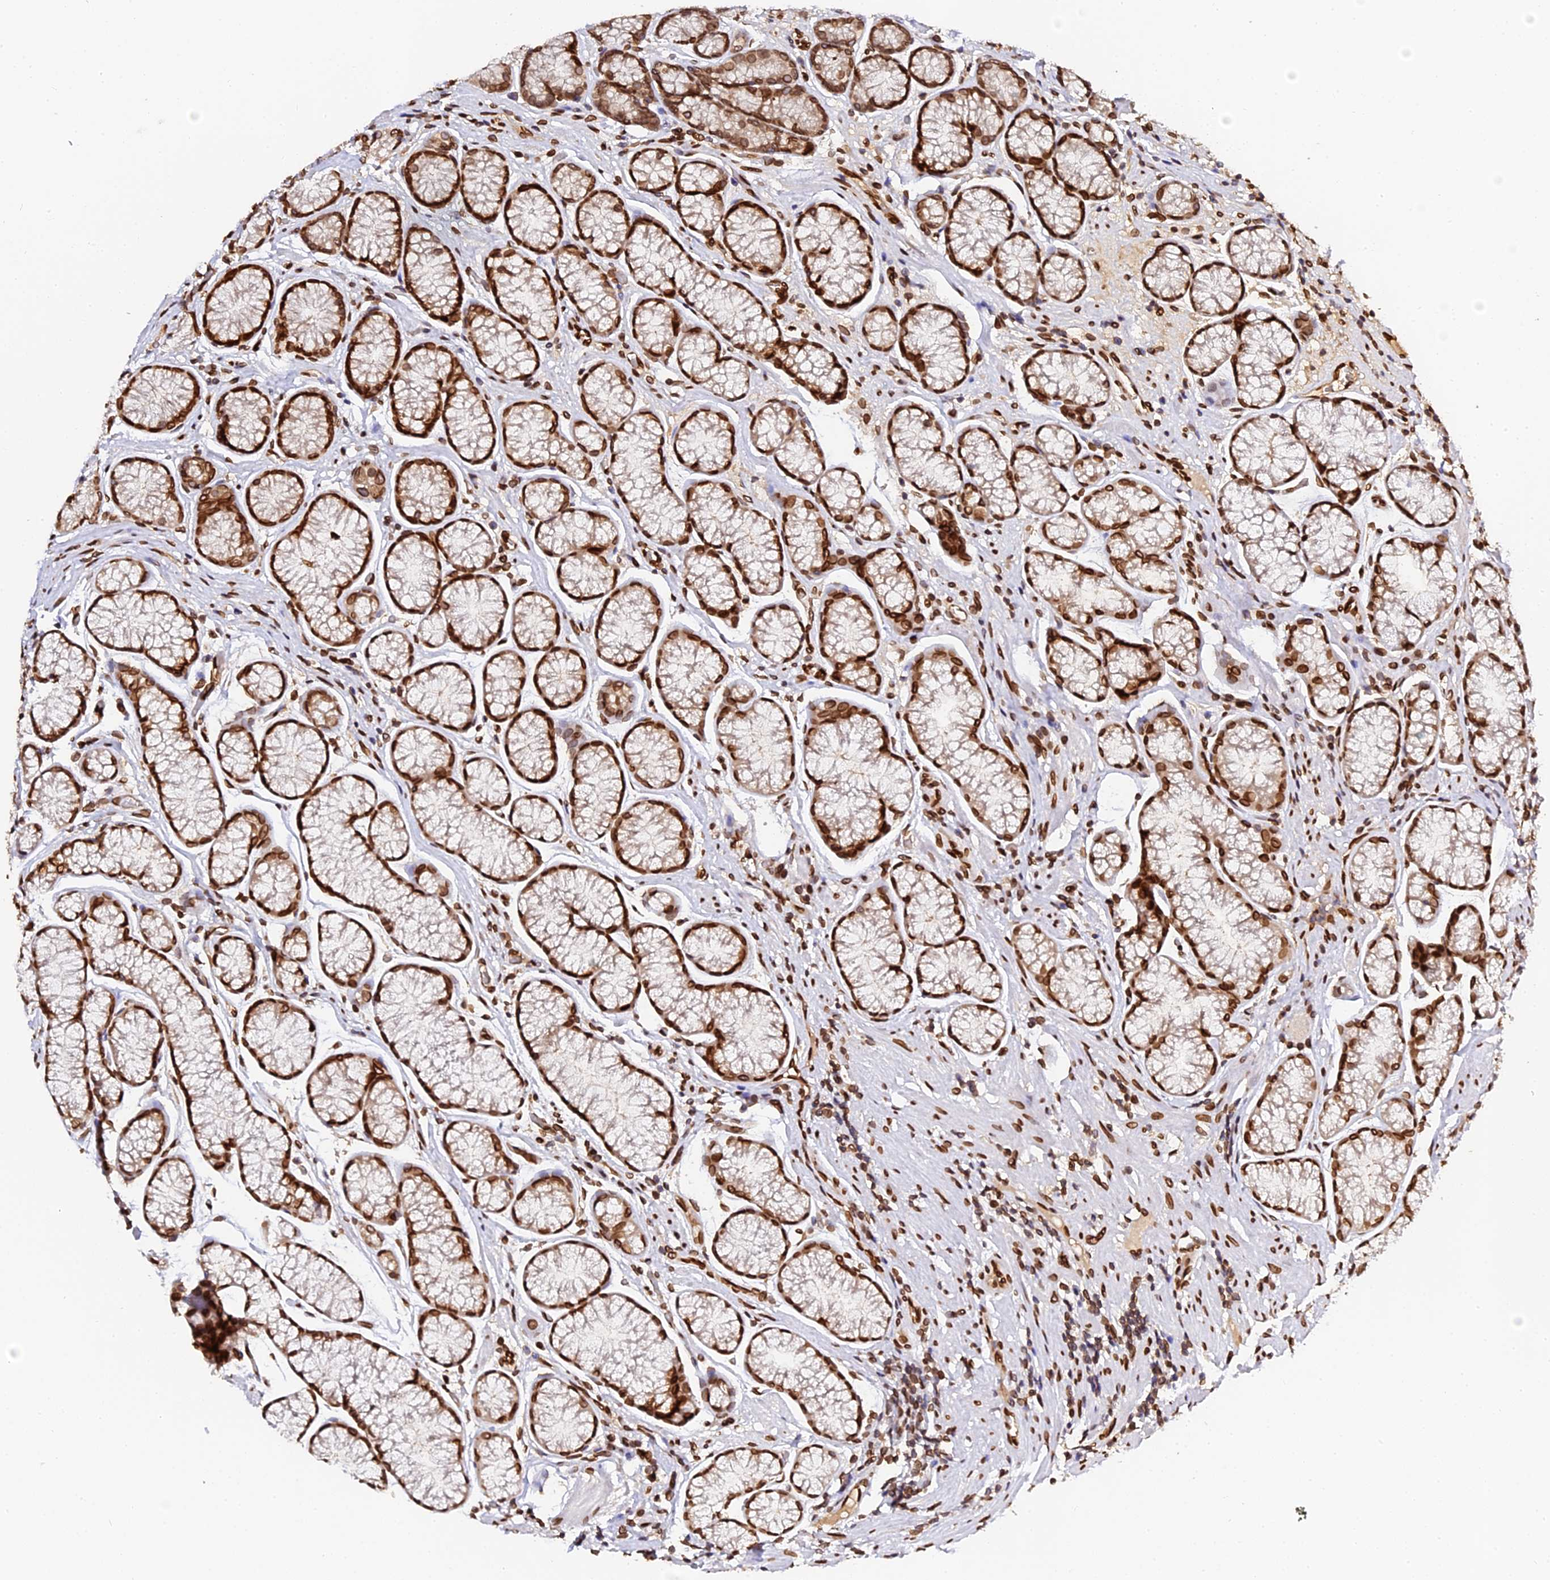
{"staining": {"intensity": "strong", "quantity": ">75%", "location": "cytoplasmic/membranous,nuclear"}, "tissue": "stomach", "cell_type": "Glandular cells", "image_type": "normal", "snomed": [{"axis": "morphology", "description": "Normal tissue, NOS"}, {"axis": "topography", "description": "Stomach"}], "caption": "Glandular cells reveal high levels of strong cytoplasmic/membranous,nuclear positivity in approximately >75% of cells in normal human stomach.", "gene": "ANAPC5", "patient": {"sex": "male", "age": 42}}